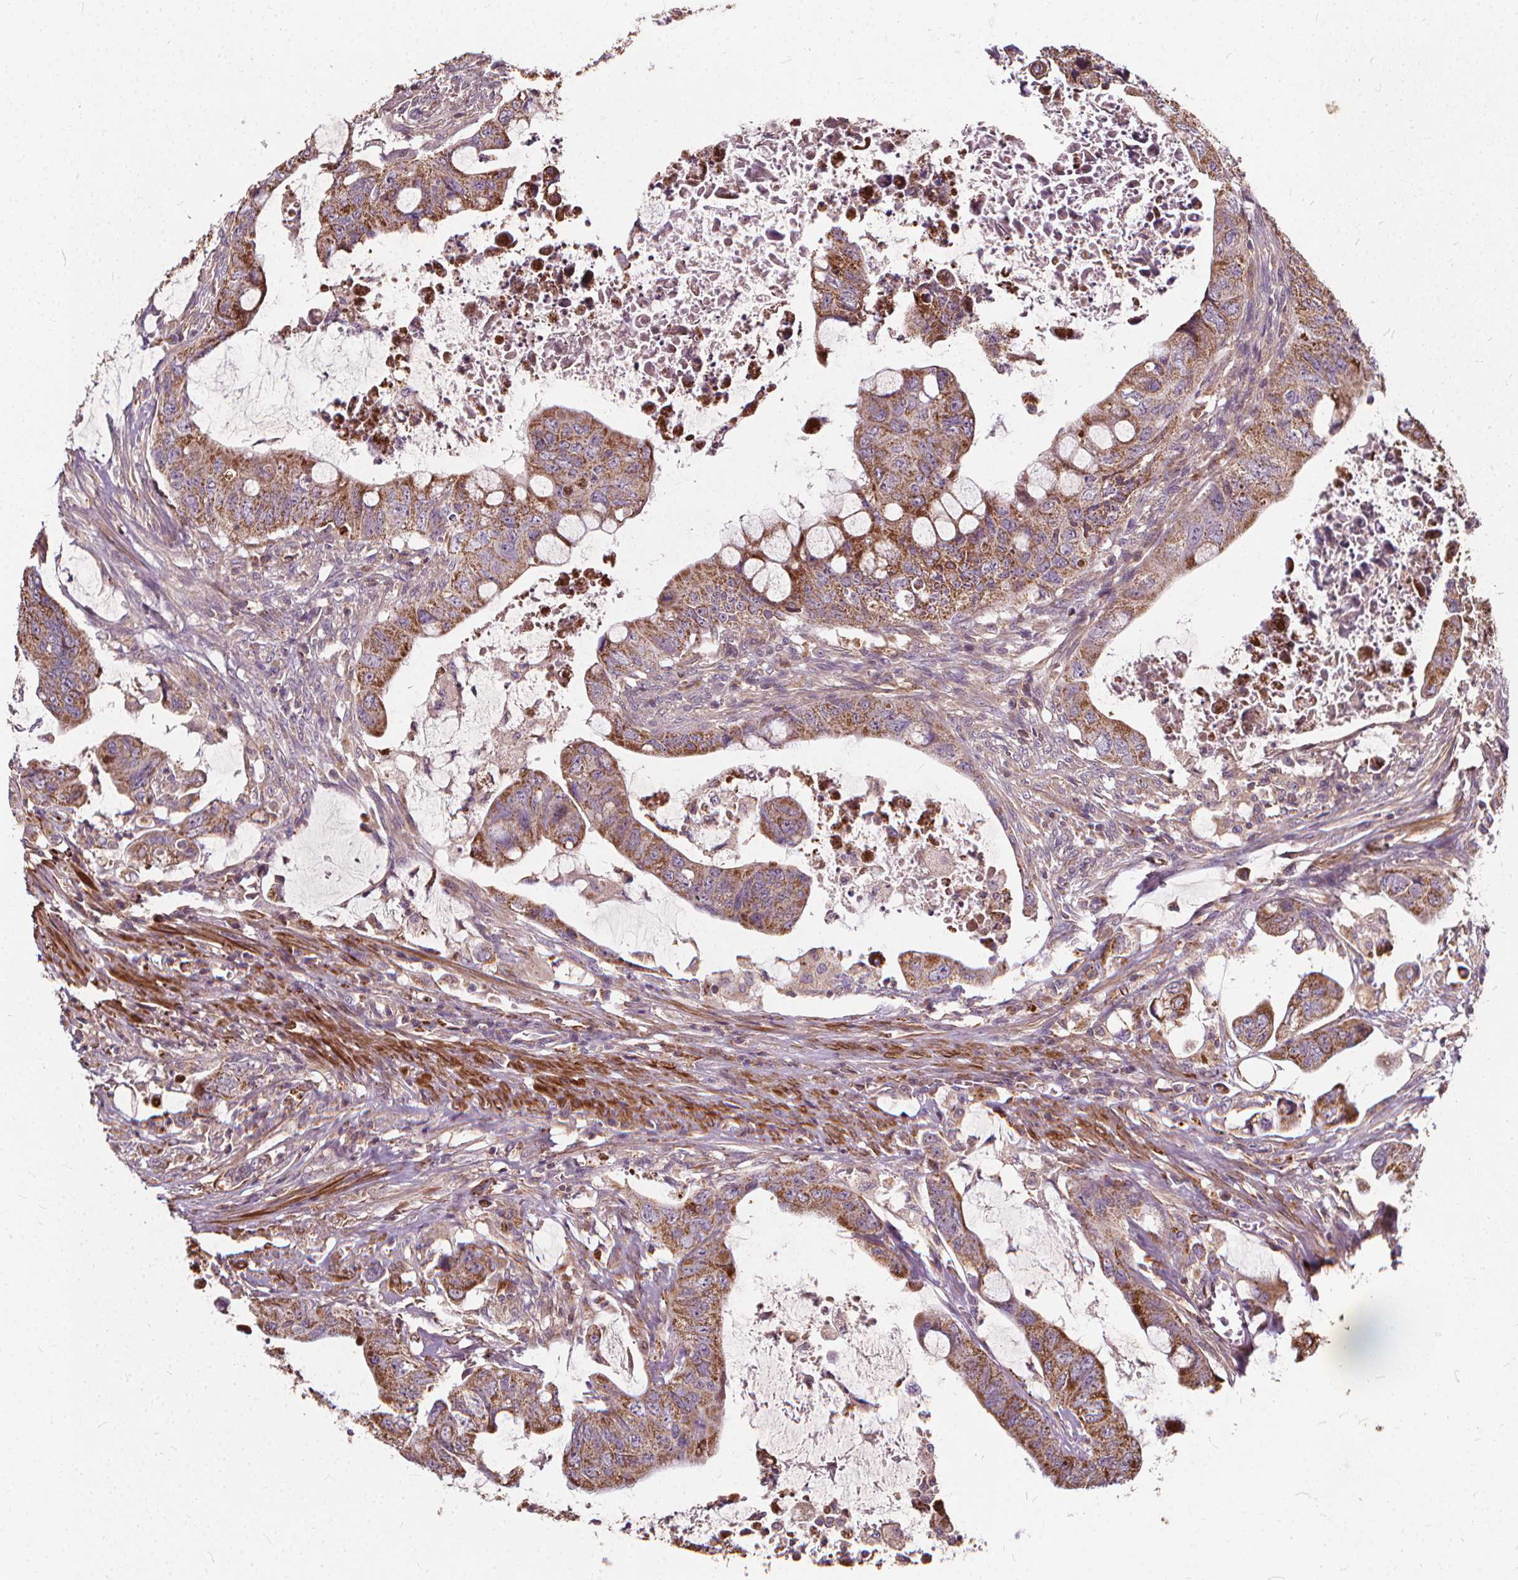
{"staining": {"intensity": "moderate", "quantity": ">75%", "location": "cytoplasmic/membranous"}, "tissue": "colorectal cancer", "cell_type": "Tumor cells", "image_type": "cancer", "snomed": [{"axis": "morphology", "description": "Adenocarcinoma, NOS"}, {"axis": "topography", "description": "Colon"}], "caption": "Immunohistochemistry of colorectal cancer (adenocarcinoma) displays medium levels of moderate cytoplasmic/membranous staining in approximately >75% of tumor cells. The staining is performed using DAB brown chromogen to label protein expression. The nuclei are counter-stained blue using hematoxylin.", "gene": "ORAI2", "patient": {"sex": "male", "age": 57}}